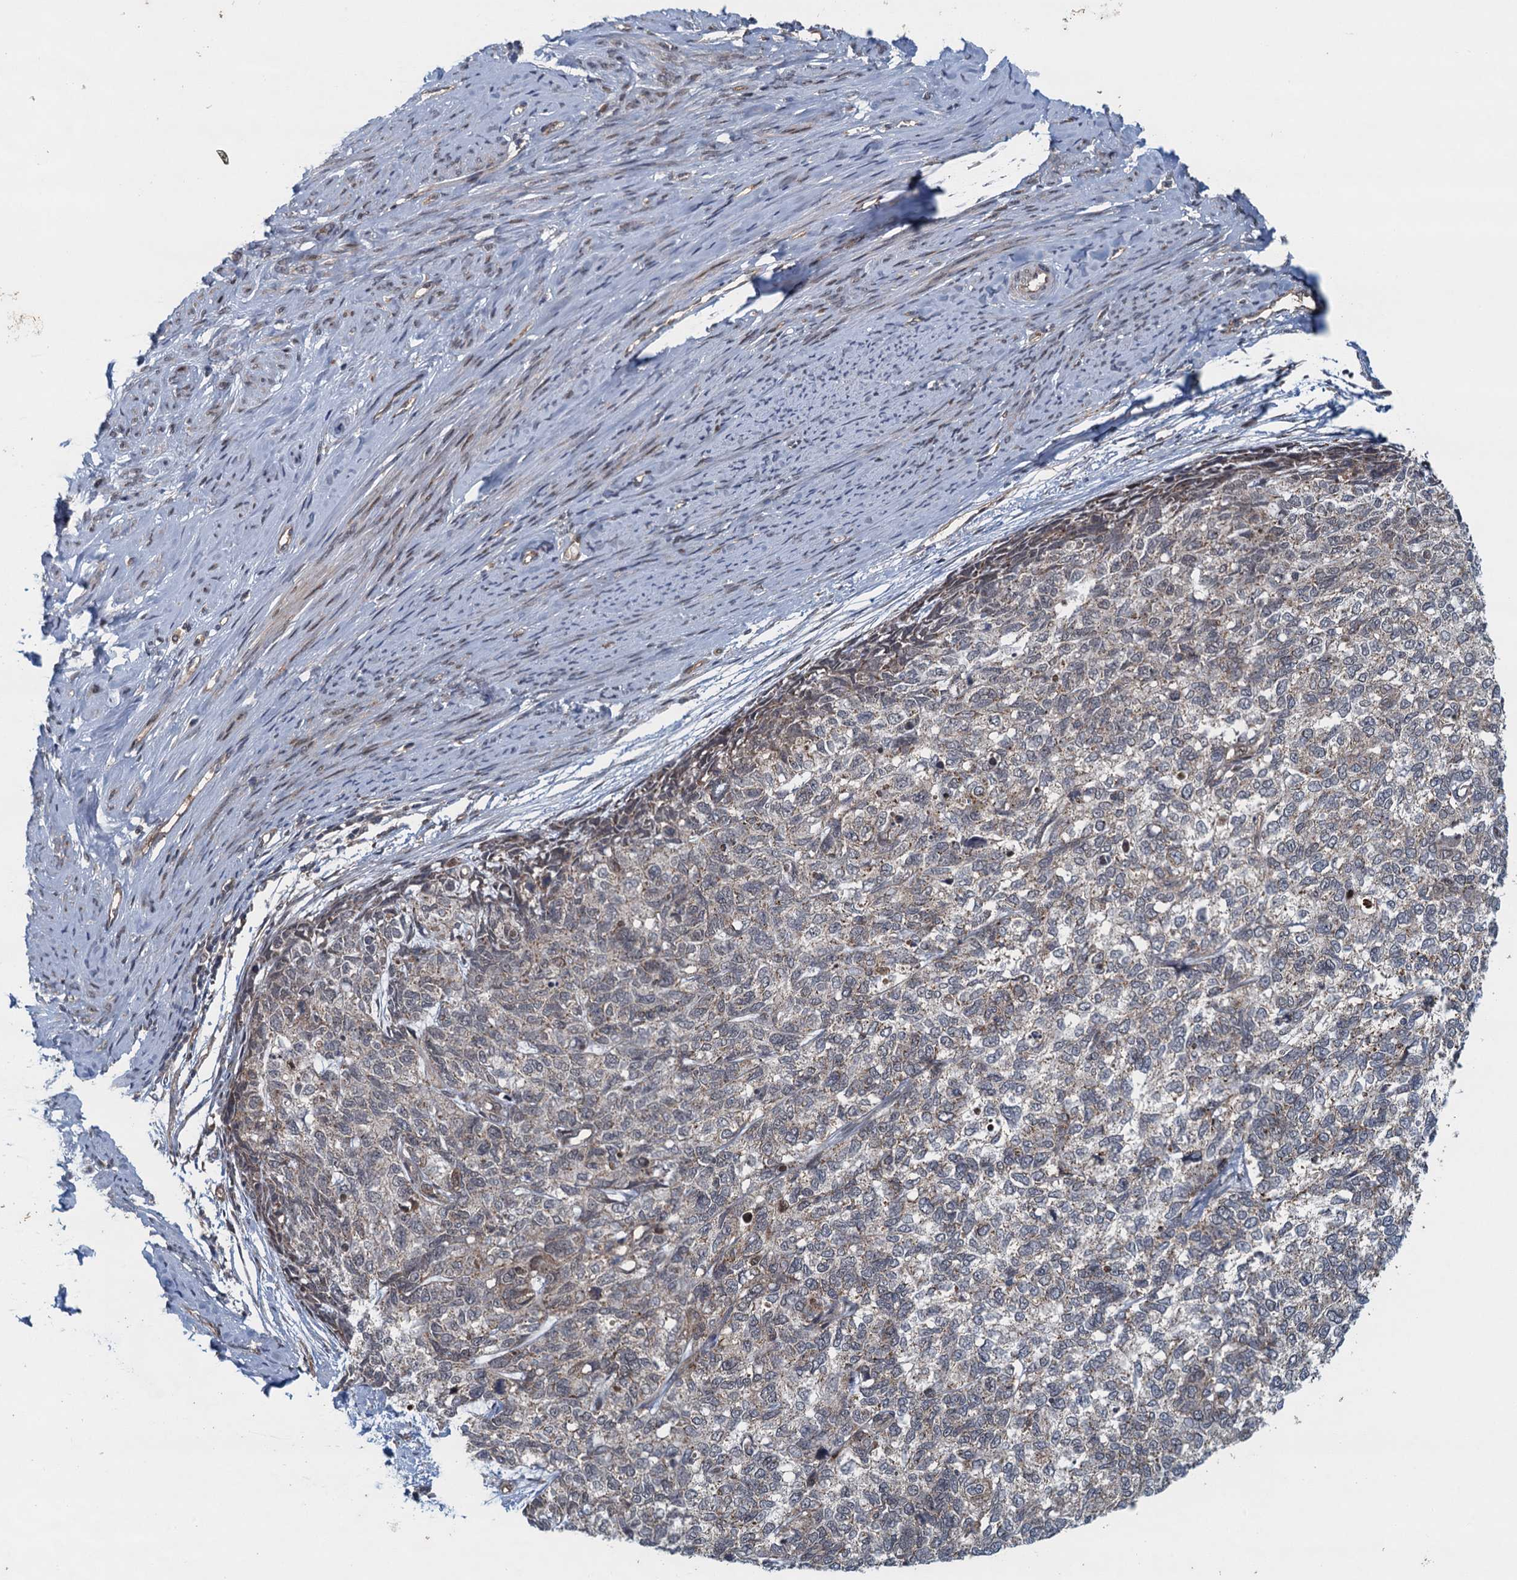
{"staining": {"intensity": "weak", "quantity": "<25%", "location": "cytoplasmic/membranous"}, "tissue": "cervical cancer", "cell_type": "Tumor cells", "image_type": "cancer", "snomed": [{"axis": "morphology", "description": "Squamous cell carcinoma, NOS"}, {"axis": "topography", "description": "Cervix"}], "caption": "The histopathology image displays no significant expression in tumor cells of cervical squamous cell carcinoma. The staining was performed using DAB to visualize the protein expression in brown, while the nuclei were stained in blue with hematoxylin (Magnification: 20x).", "gene": "NLRP10", "patient": {"sex": "female", "age": 63}}